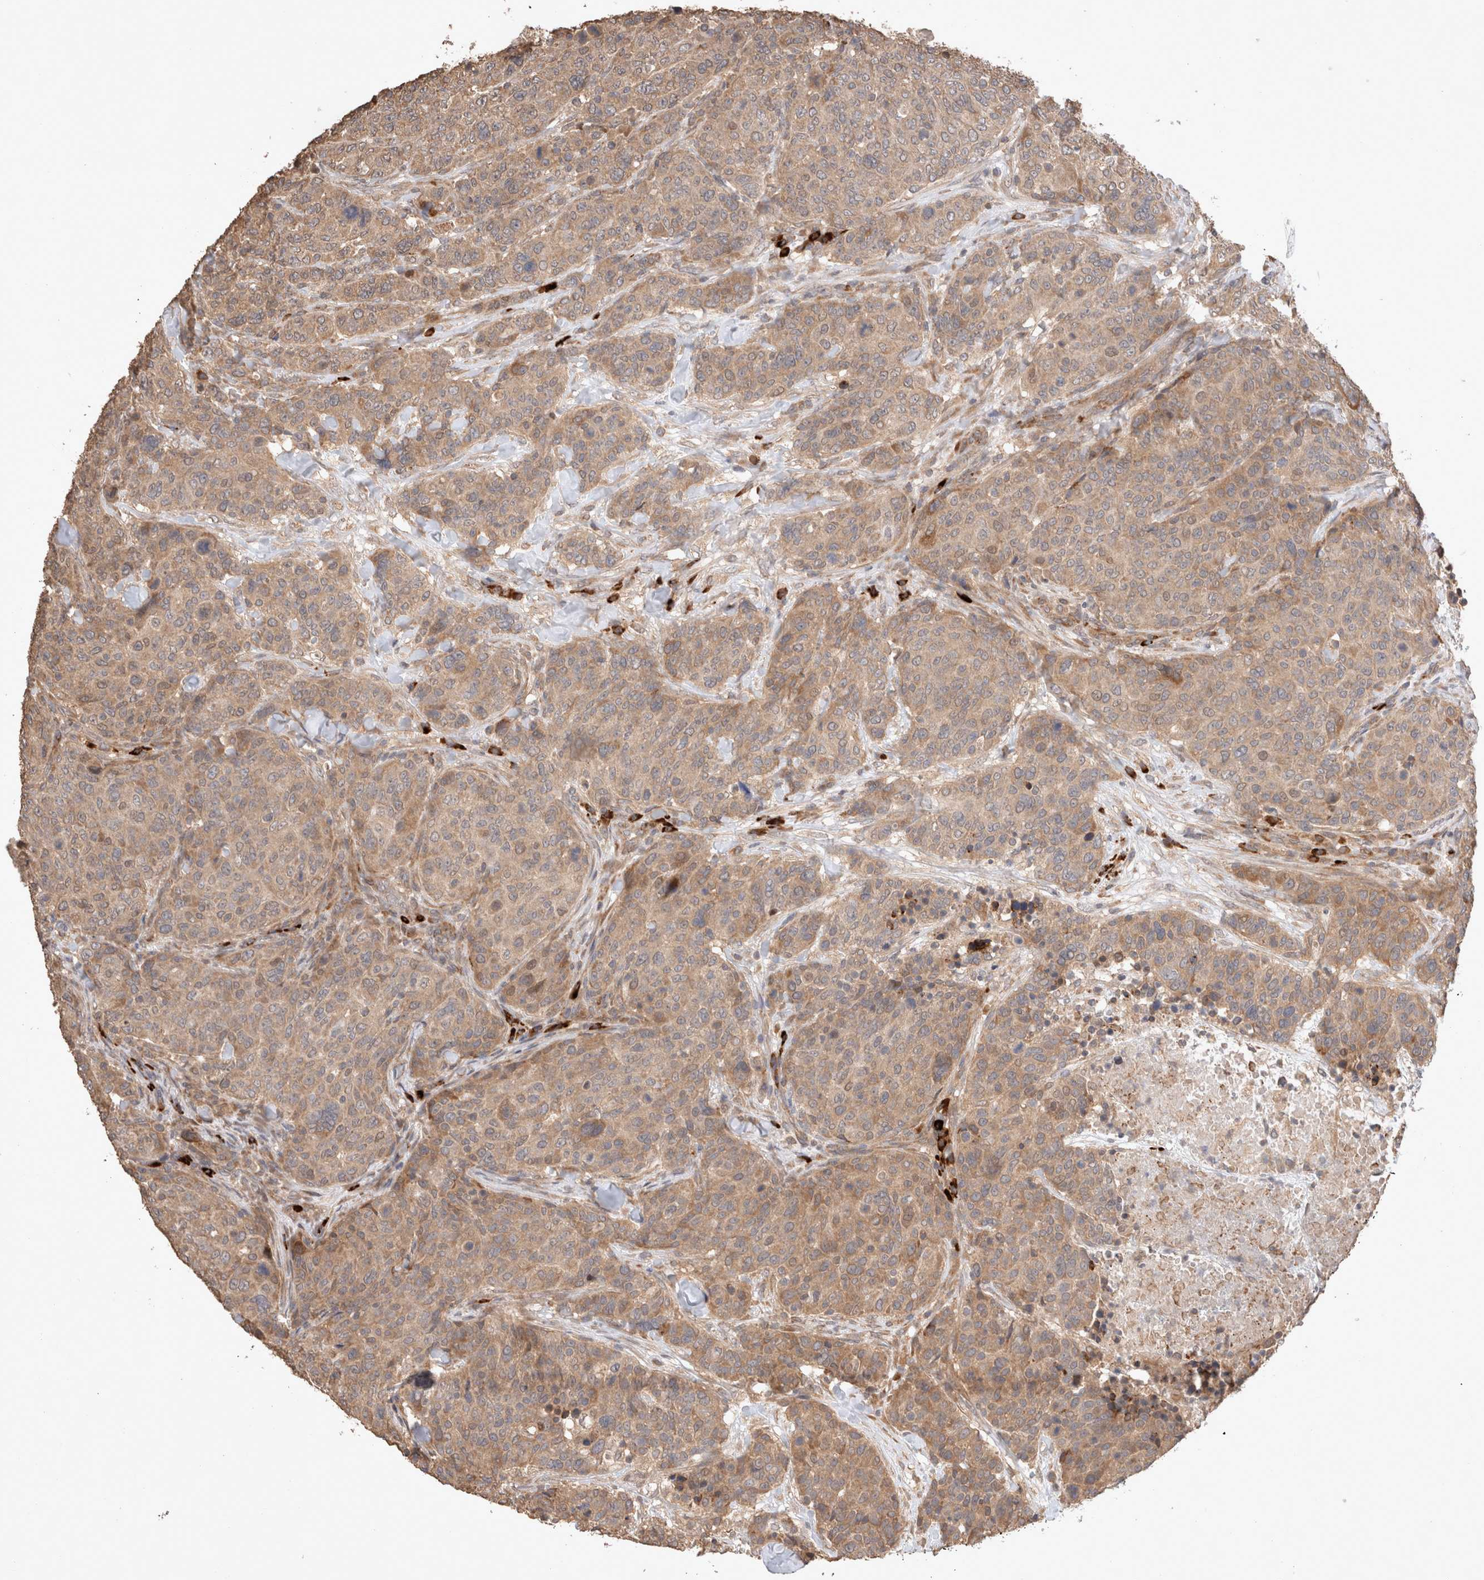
{"staining": {"intensity": "moderate", "quantity": ">75%", "location": "cytoplasmic/membranous"}, "tissue": "breast cancer", "cell_type": "Tumor cells", "image_type": "cancer", "snomed": [{"axis": "morphology", "description": "Duct carcinoma"}, {"axis": "topography", "description": "Breast"}], "caption": "An image of human intraductal carcinoma (breast) stained for a protein exhibits moderate cytoplasmic/membranous brown staining in tumor cells. Nuclei are stained in blue.", "gene": "HROB", "patient": {"sex": "female", "age": 37}}